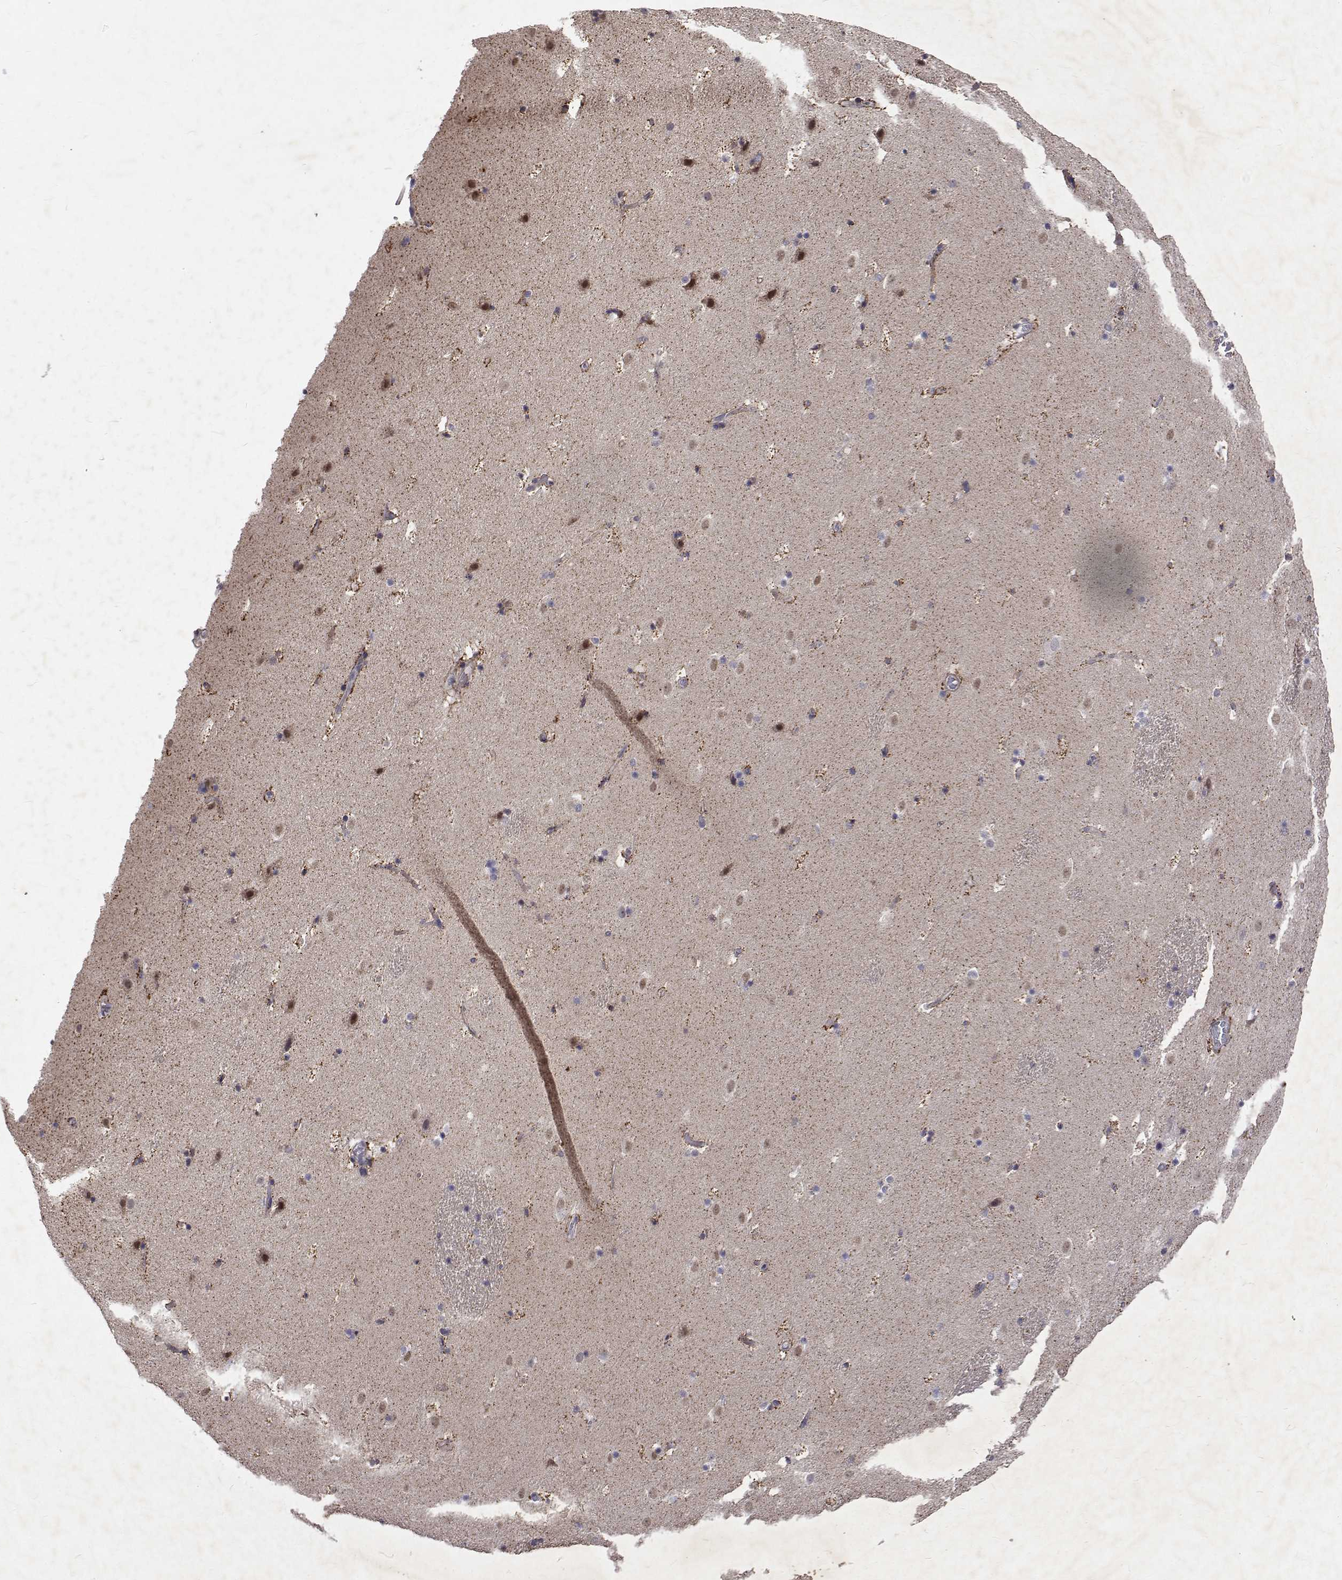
{"staining": {"intensity": "negative", "quantity": "none", "location": "none"}, "tissue": "caudate", "cell_type": "Glial cells", "image_type": "normal", "snomed": [{"axis": "morphology", "description": "Normal tissue, NOS"}, {"axis": "topography", "description": "Lateral ventricle wall"}], "caption": "There is no significant positivity in glial cells of caudate. (Brightfield microscopy of DAB immunohistochemistry (IHC) at high magnification).", "gene": "ALKBH8", "patient": {"sex": "male", "age": 37}}